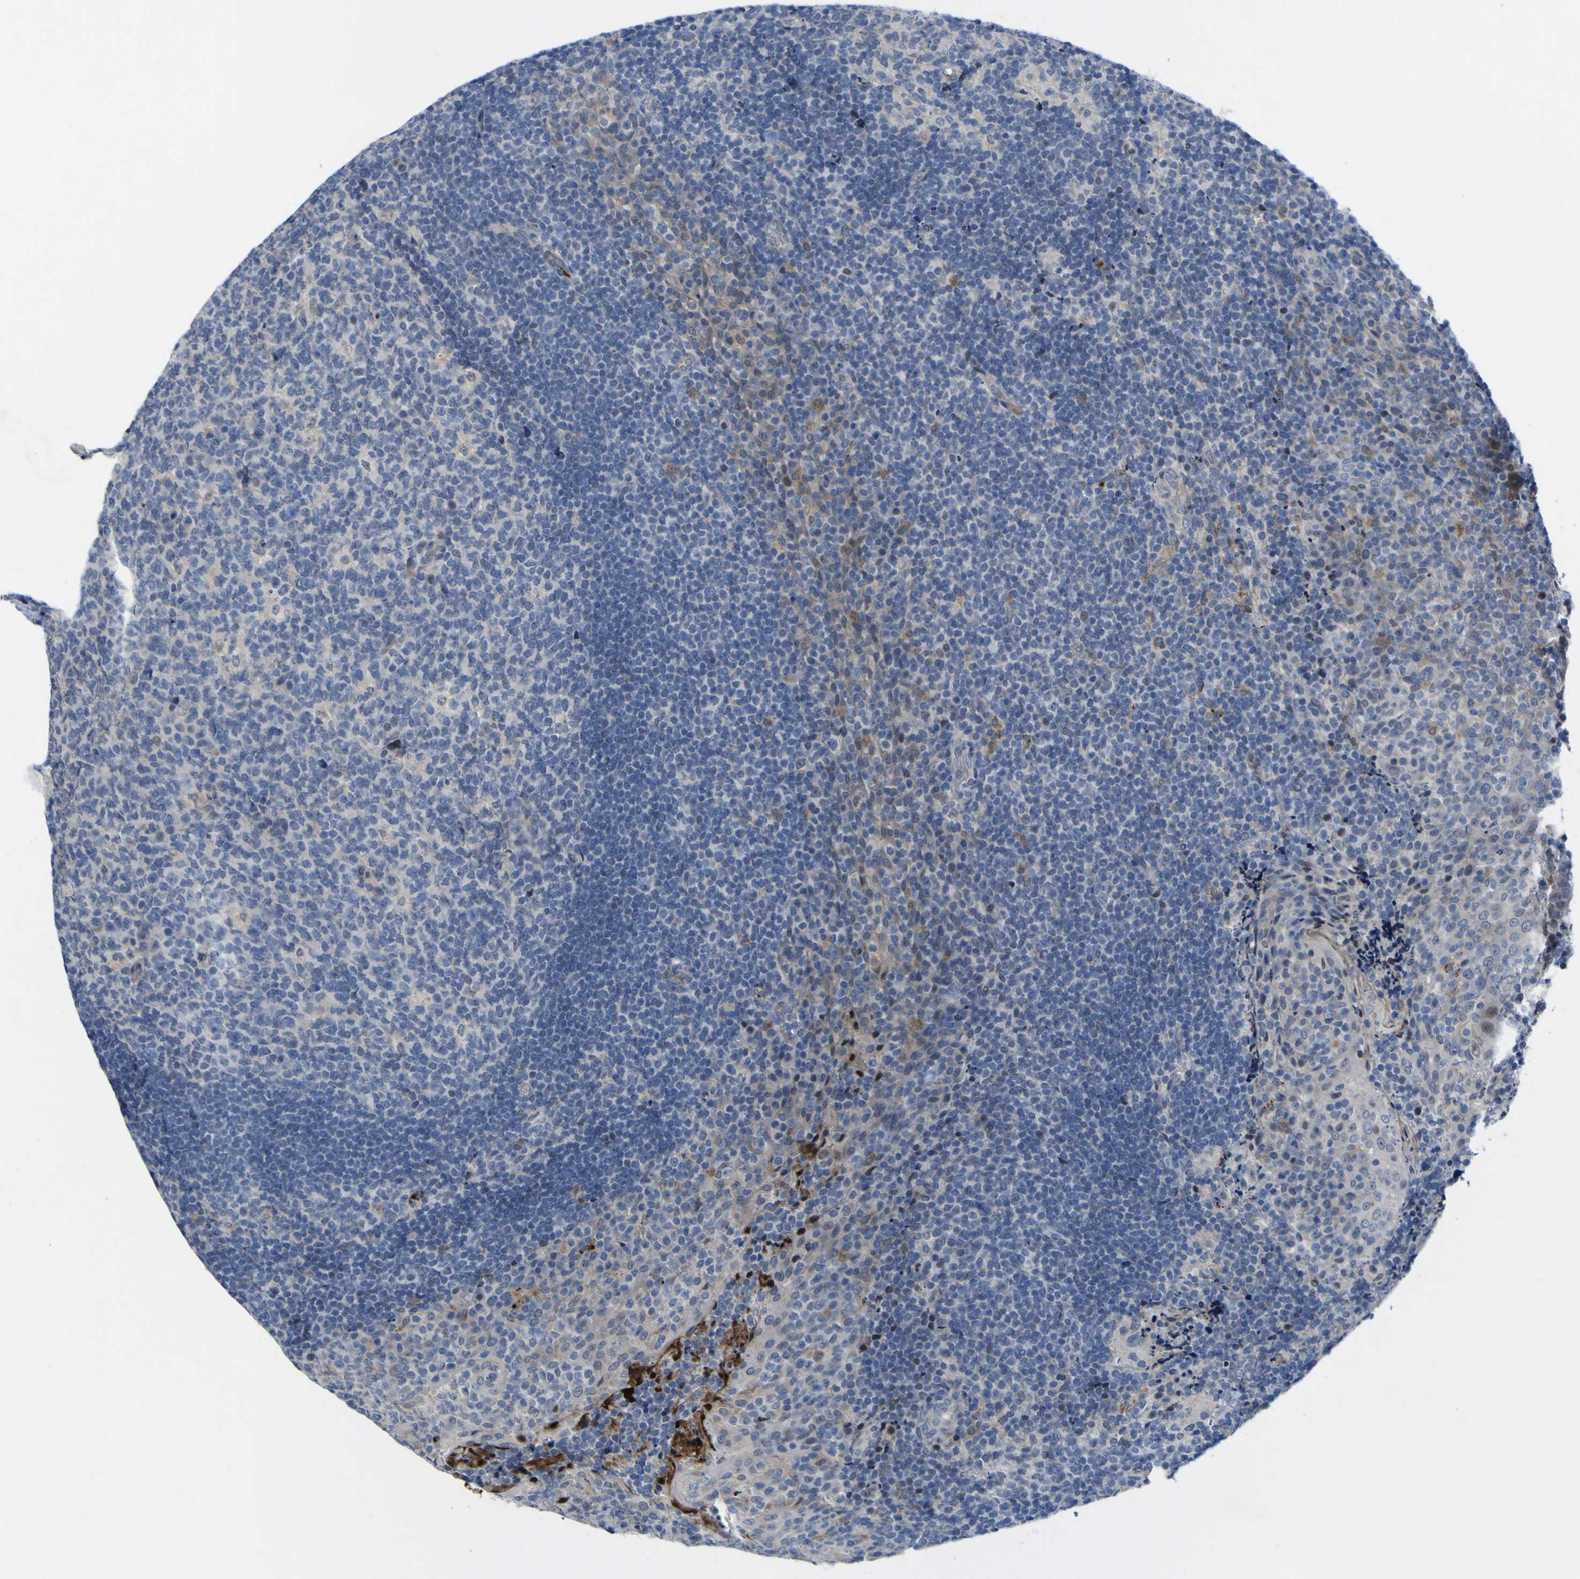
{"staining": {"intensity": "negative", "quantity": "none", "location": "none"}, "tissue": "tonsil", "cell_type": "Germinal center cells", "image_type": "normal", "snomed": [{"axis": "morphology", "description": "Normal tissue, NOS"}, {"axis": "topography", "description": "Tonsil"}], "caption": "Immunohistochemistry (IHC) micrograph of normal human tonsil stained for a protein (brown), which reveals no expression in germinal center cells.", "gene": "NAV1", "patient": {"sex": "male", "age": 17}}